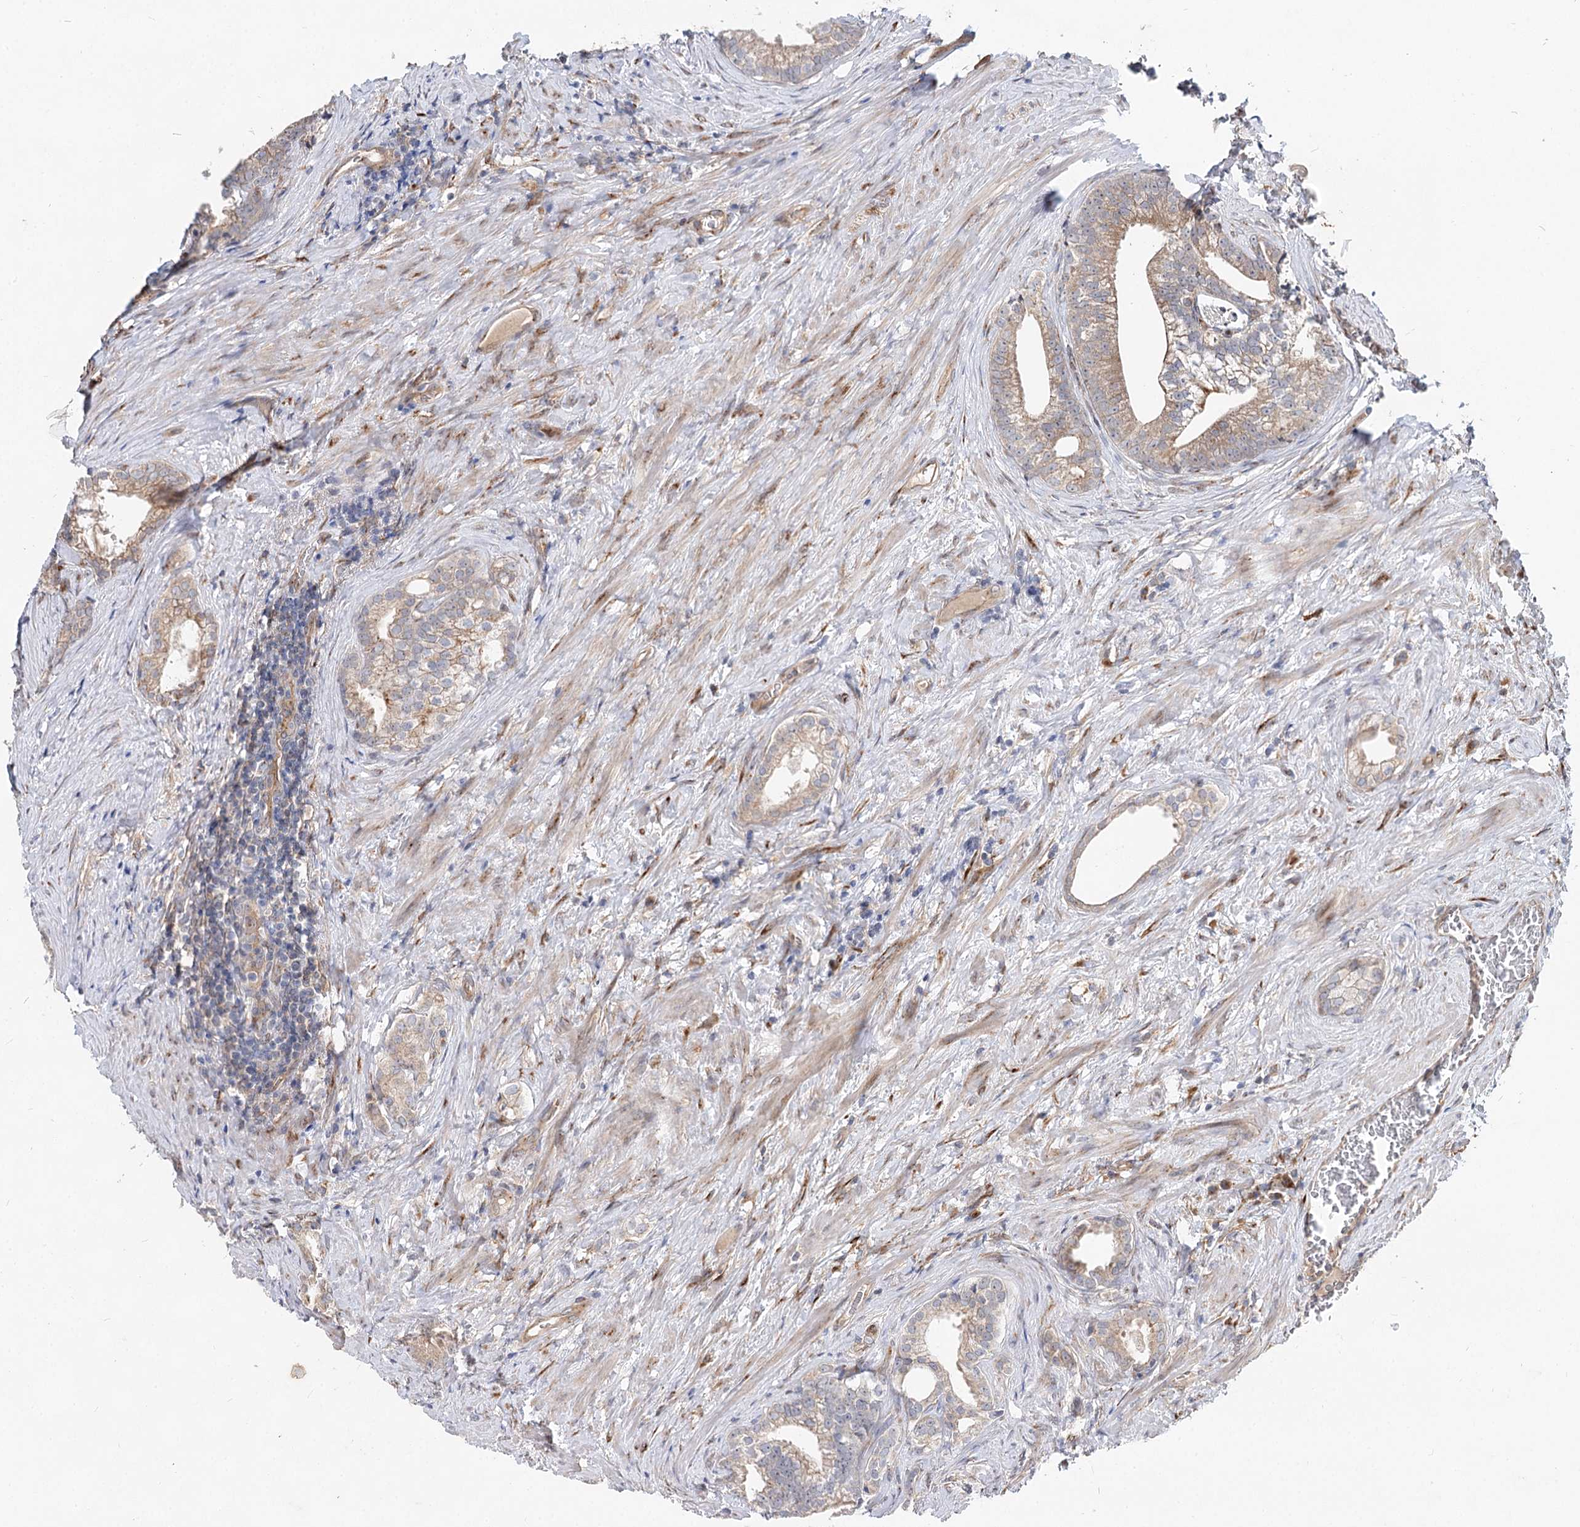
{"staining": {"intensity": "weak", "quantity": "25%-75%", "location": "cytoplasmic/membranous"}, "tissue": "prostate cancer", "cell_type": "Tumor cells", "image_type": "cancer", "snomed": [{"axis": "morphology", "description": "Adenocarcinoma, Low grade"}, {"axis": "topography", "description": "Prostate"}], "caption": "Protein expression analysis of human prostate cancer (adenocarcinoma (low-grade)) reveals weak cytoplasmic/membranous positivity in approximately 25%-75% of tumor cells.", "gene": "SPART", "patient": {"sex": "male", "age": 71}}